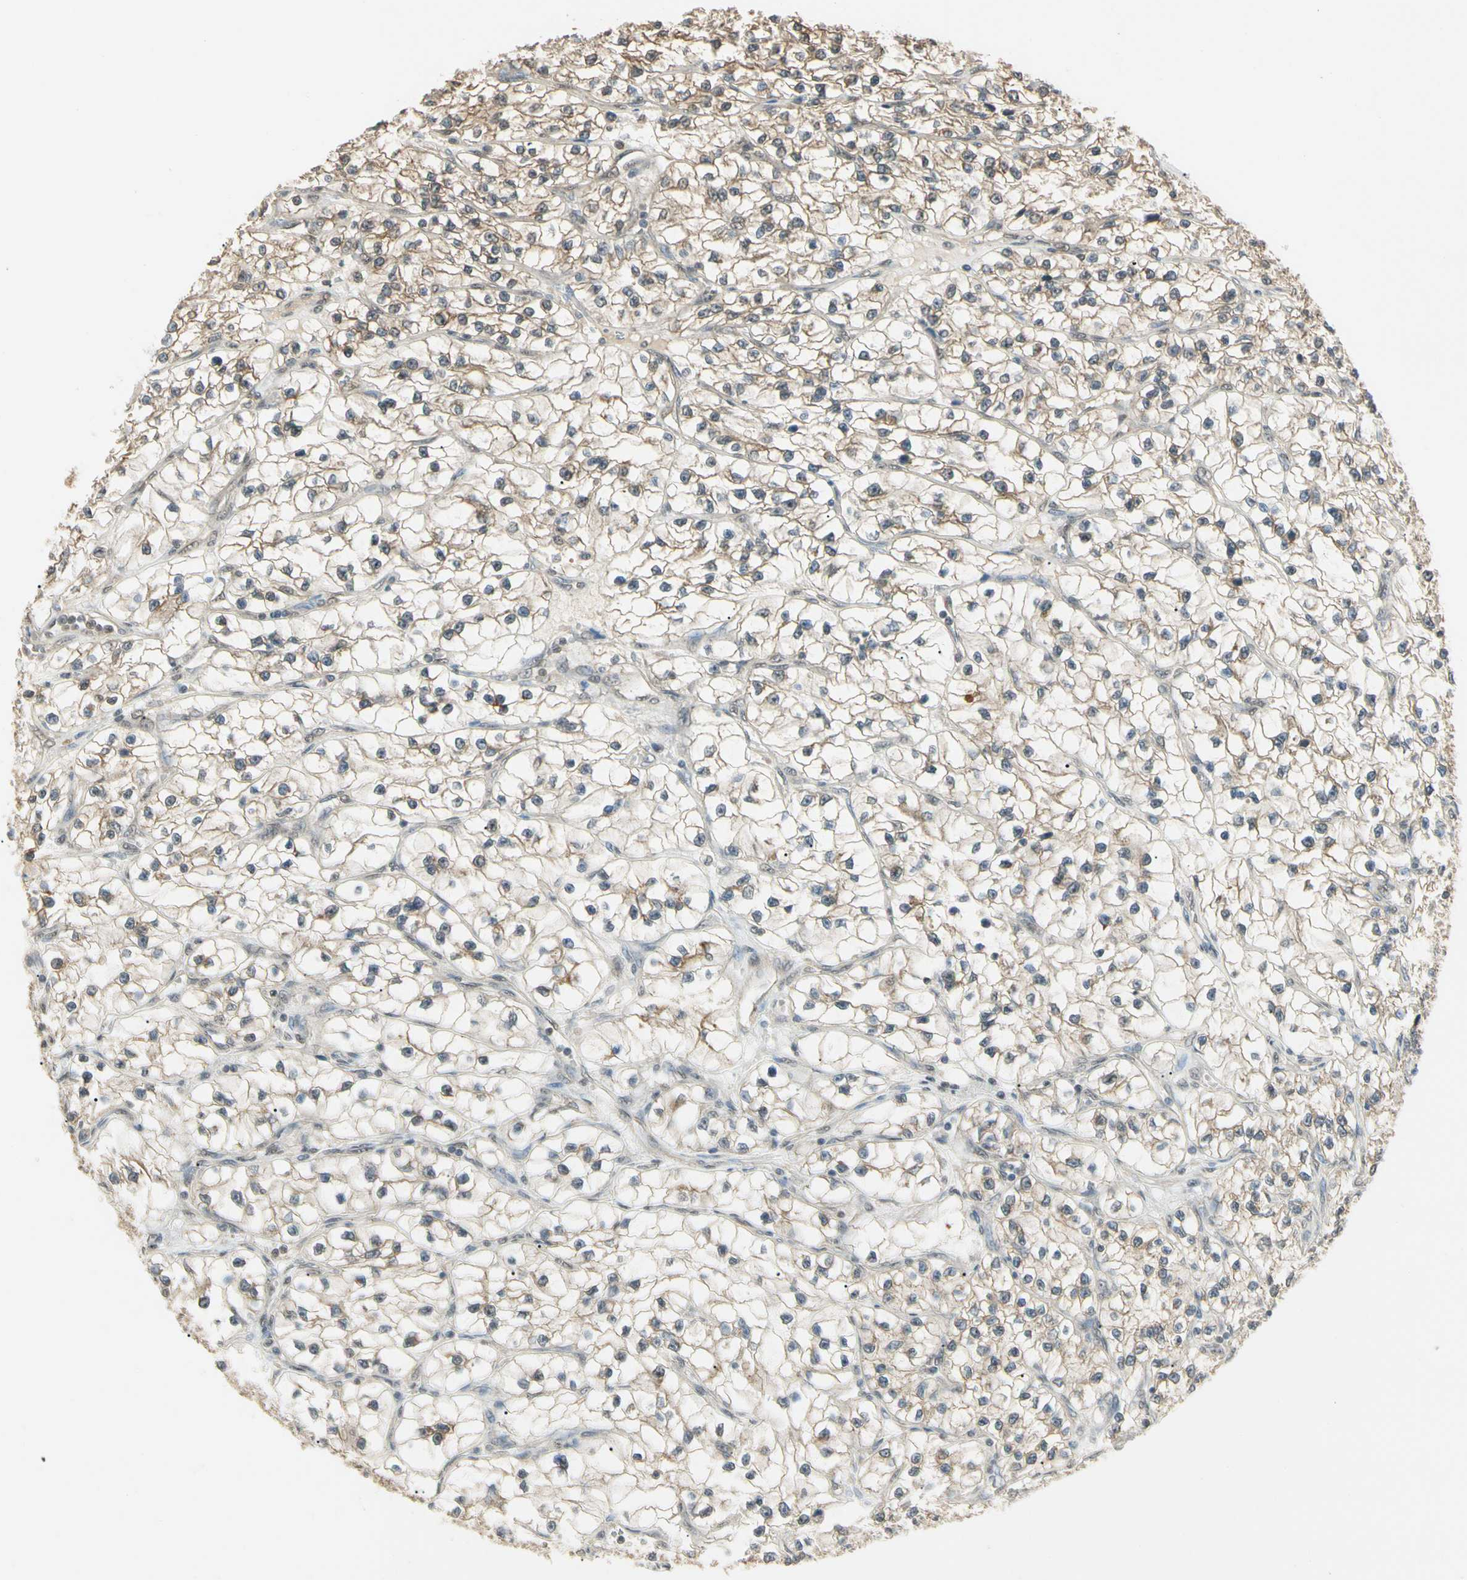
{"staining": {"intensity": "weak", "quantity": ">75%", "location": "cytoplasmic/membranous"}, "tissue": "renal cancer", "cell_type": "Tumor cells", "image_type": "cancer", "snomed": [{"axis": "morphology", "description": "Adenocarcinoma, NOS"}, {"axis": "topography", "description": "Kidney"}], "caption": "Adenocarcinoma (renal) stained for a protein displays weak cytoplasmic/membranous positivity in tumor cells.", "gene": "SGCA", "patient": {"sex": "female", "age": 57}}